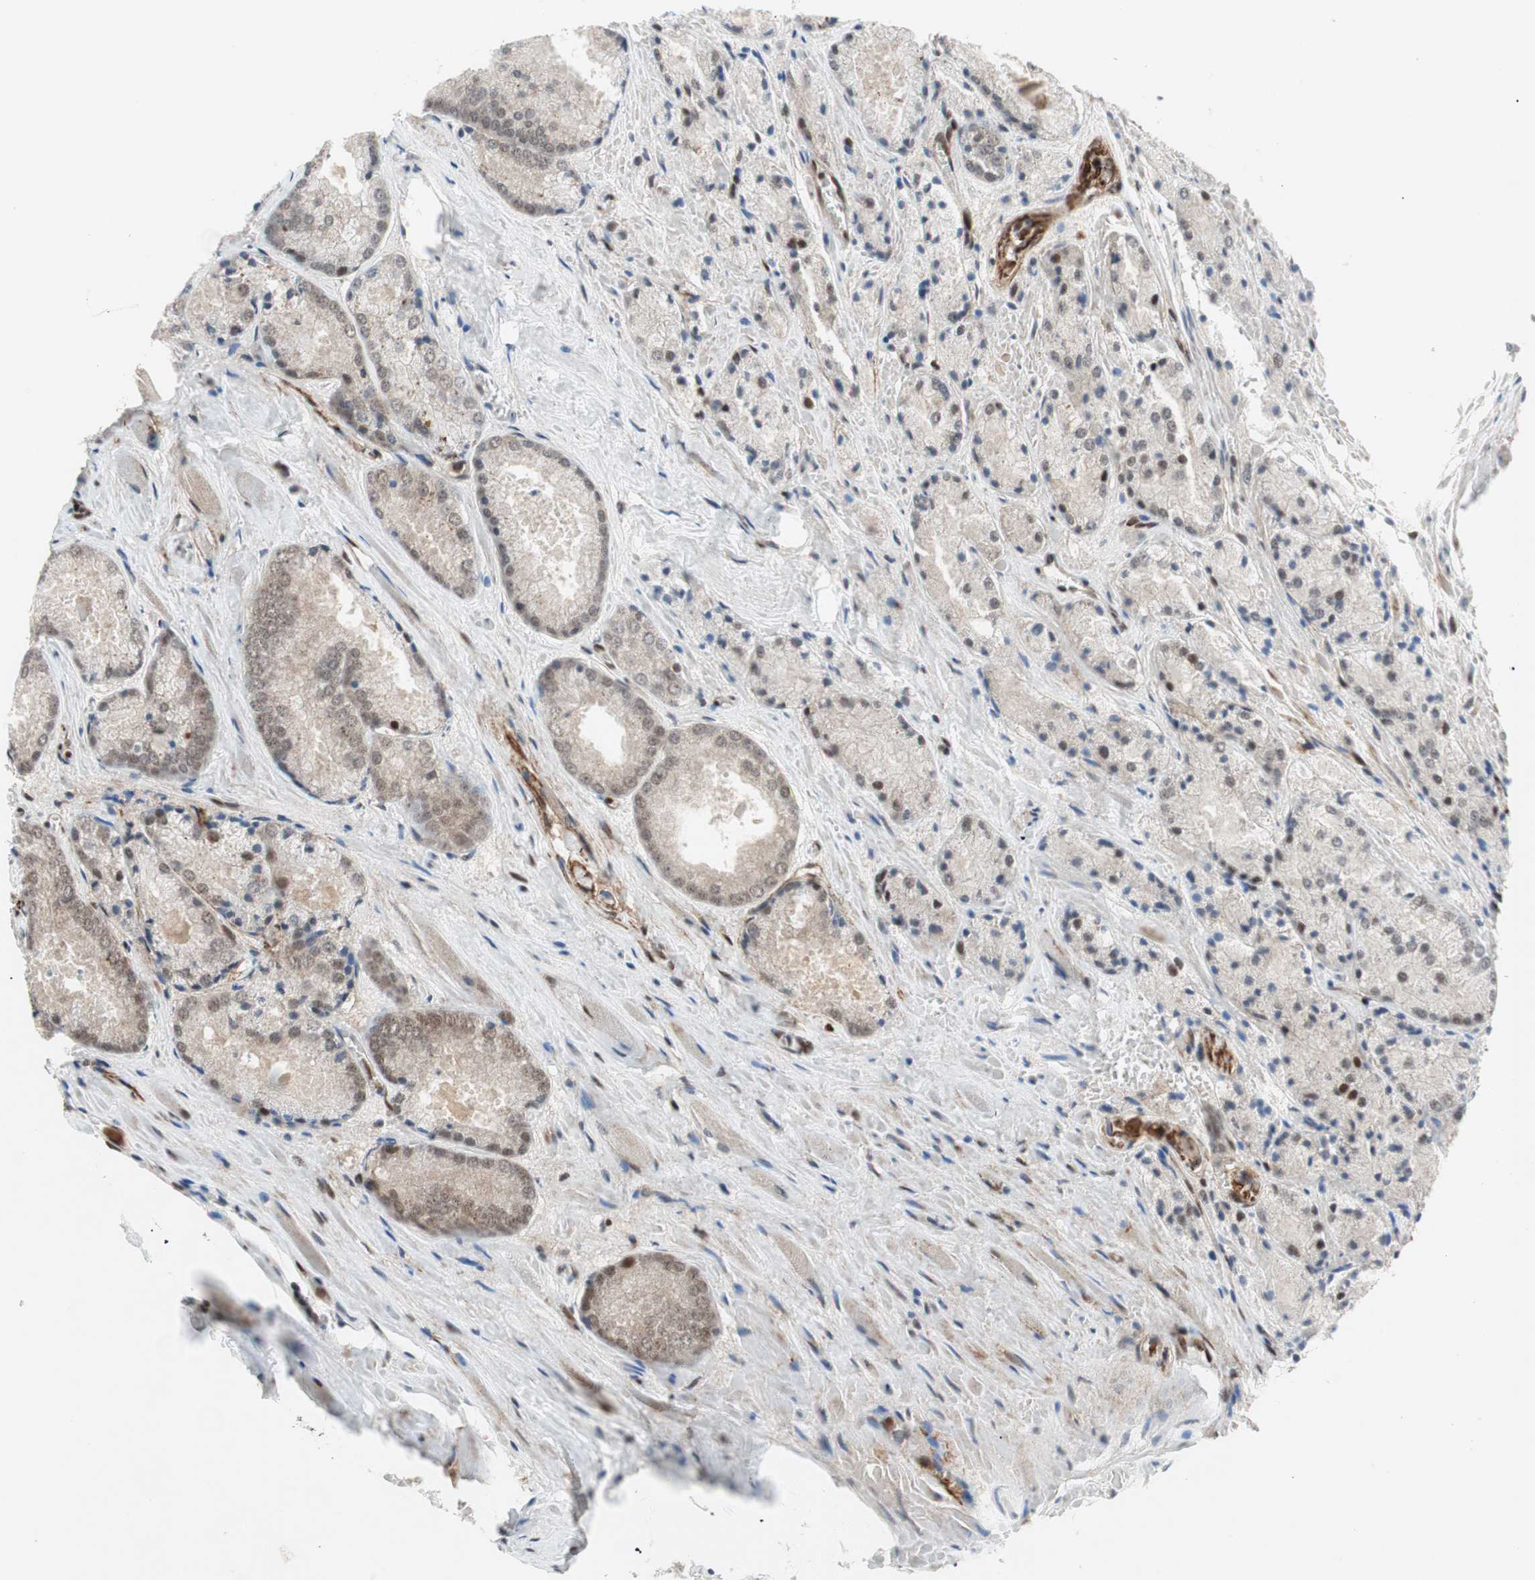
{"staining": {"intensity": "weak", "quantity": ">75%", "location": "nuclear"}, "tissue": "prostate cancer", "cell_type": "Tumor cells", "image_type": "cancer", "snomed": [{"axis": "morphology", "description": "Adenocarcinoma, Low grade"}, {"axis": "topography", "description": "Prostate"}], "caption": "Protein staining by immunohistochemistry reveals weak nuclear staining in approximately >75% of tumor cells in prostate low-grade adenocarcinoma. Using DAB (brown) and hematoxylin (blue) stains, captured at high magnification using brightfield microscopy.", "gene": "TCF12", "patient": {"sex": "male", "age": 64}}